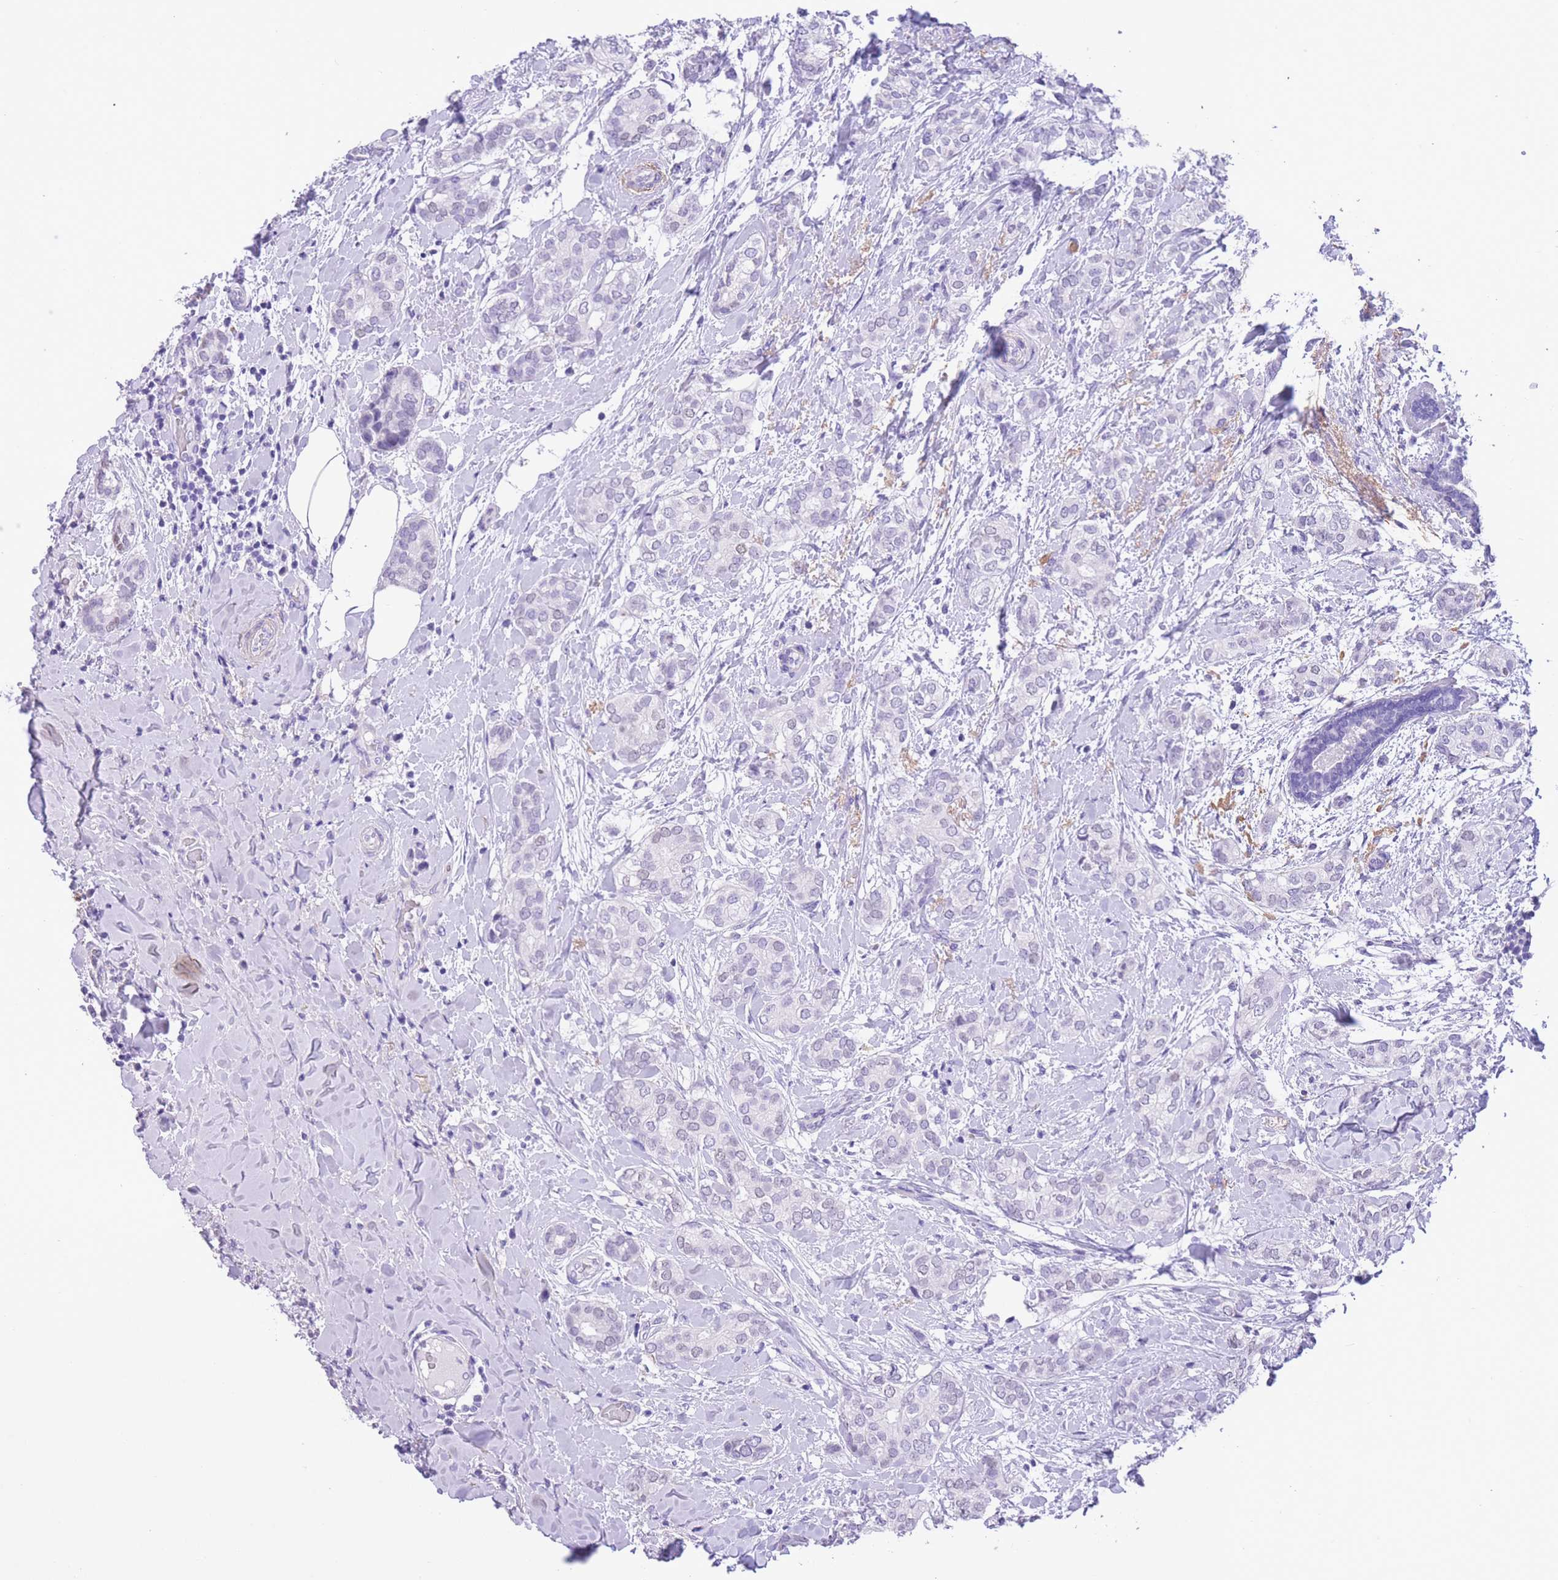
{"staining": {"intensity": "negative", "quantity": "none", "location": "none"}, "tissue": "breast cancer", "cell_type": "Tumor cells", "image_type": "cancer", "snomed": [{"axis": "morphology", "description": "Duct carcinoma"}, {"axis": "topography", "description": "Breast"}], "caption": "Immunohistochemistry histopathology image of human breast intraductal carcinoma stained for a protein (brown), which shows no expression in tumor cells.", "gene": "RAI2", "patient": {"sex": "female", "age": 73}}